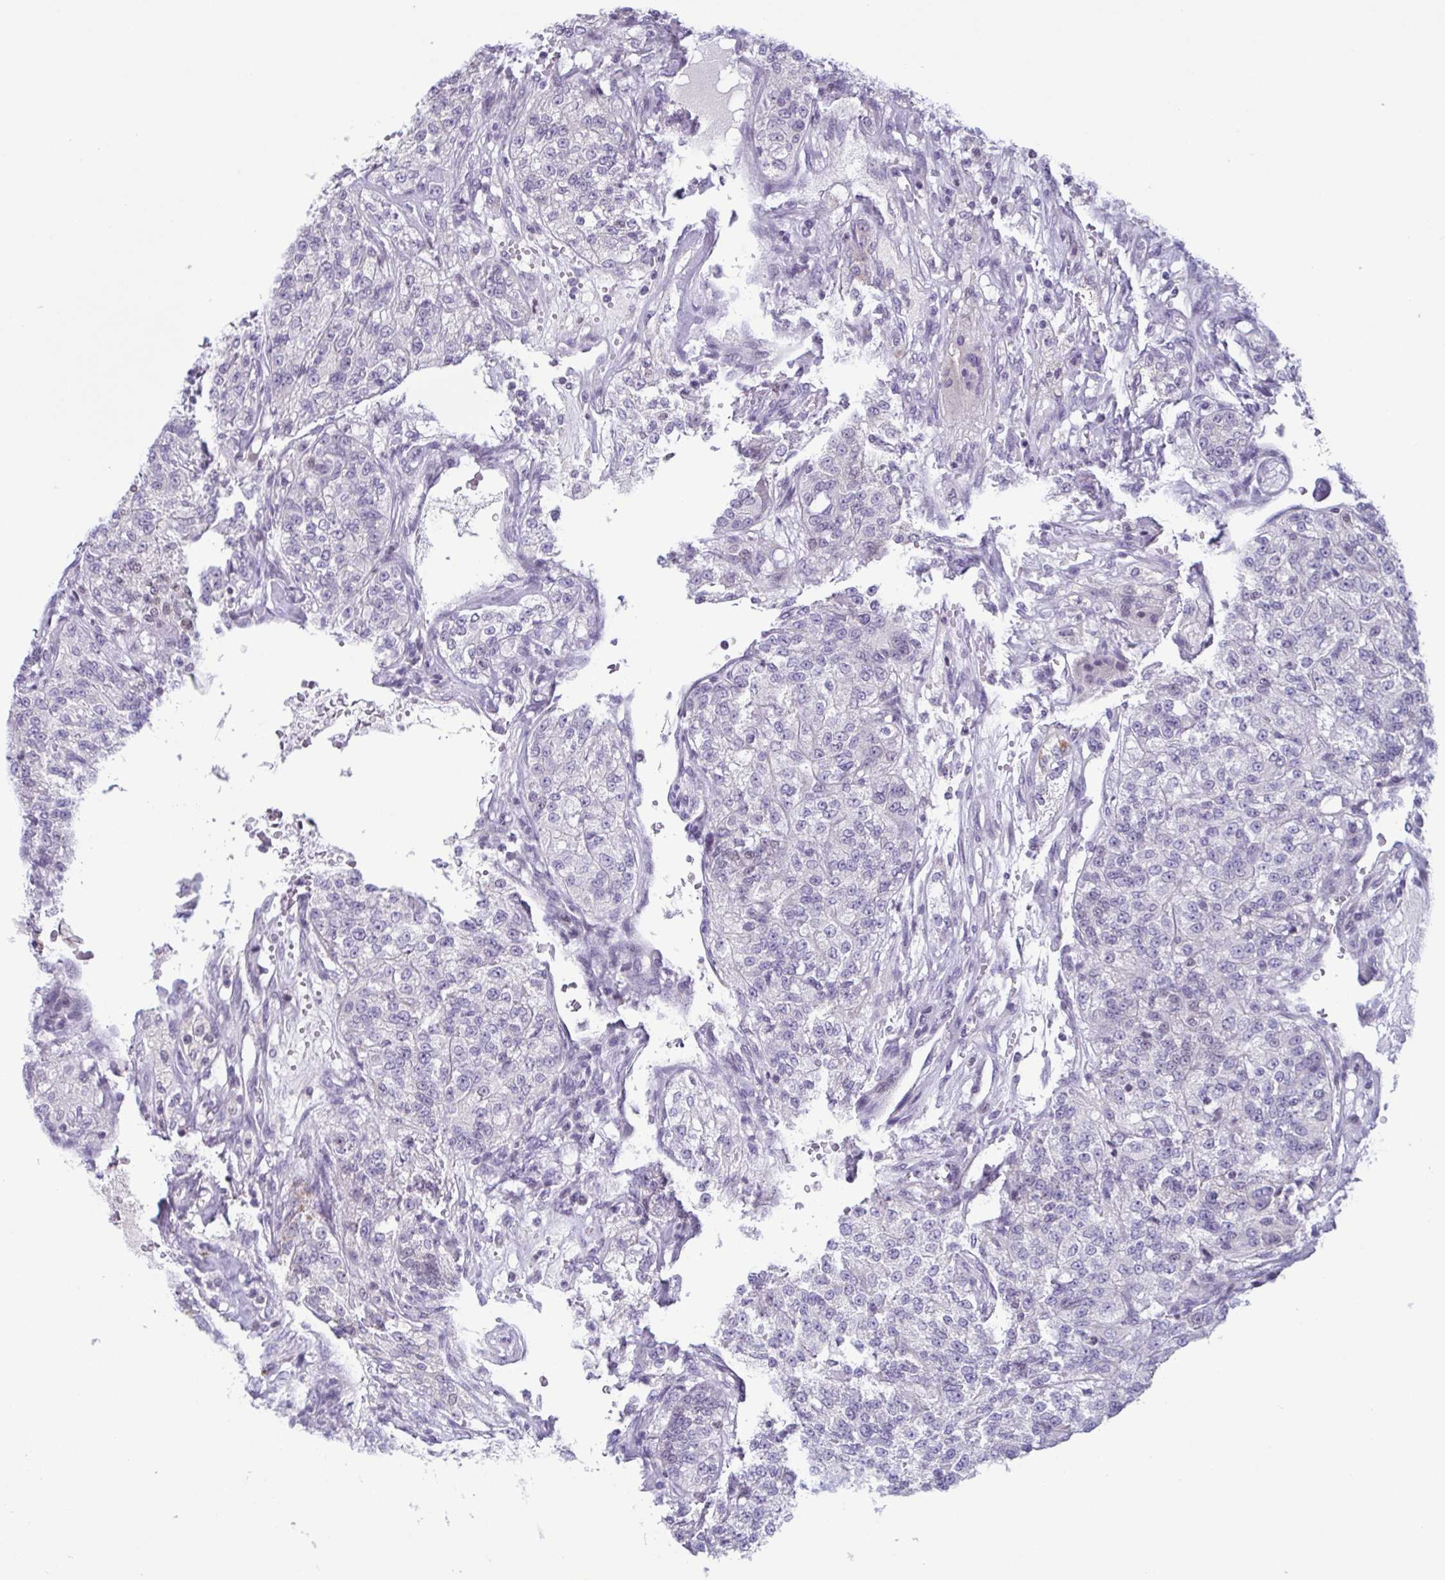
{"staining": {"intensity": "negative", "quantity": "none", "location": "none"}, "tissue": "renal cancer", "cell_type": "Tumor cells", "image_type": "cancer", "snomed": [{"axis": "morphology", "description": "Adenocarcinoma, NOS"}, {"axis": "topography", "description": "Kidney"}], "caption": "A histopathology image of human adenocarcinoma (renal) is negative for staining in tumor cells.", "gene": "IRF1", "patient": {"sex": "female", "age": 63}}